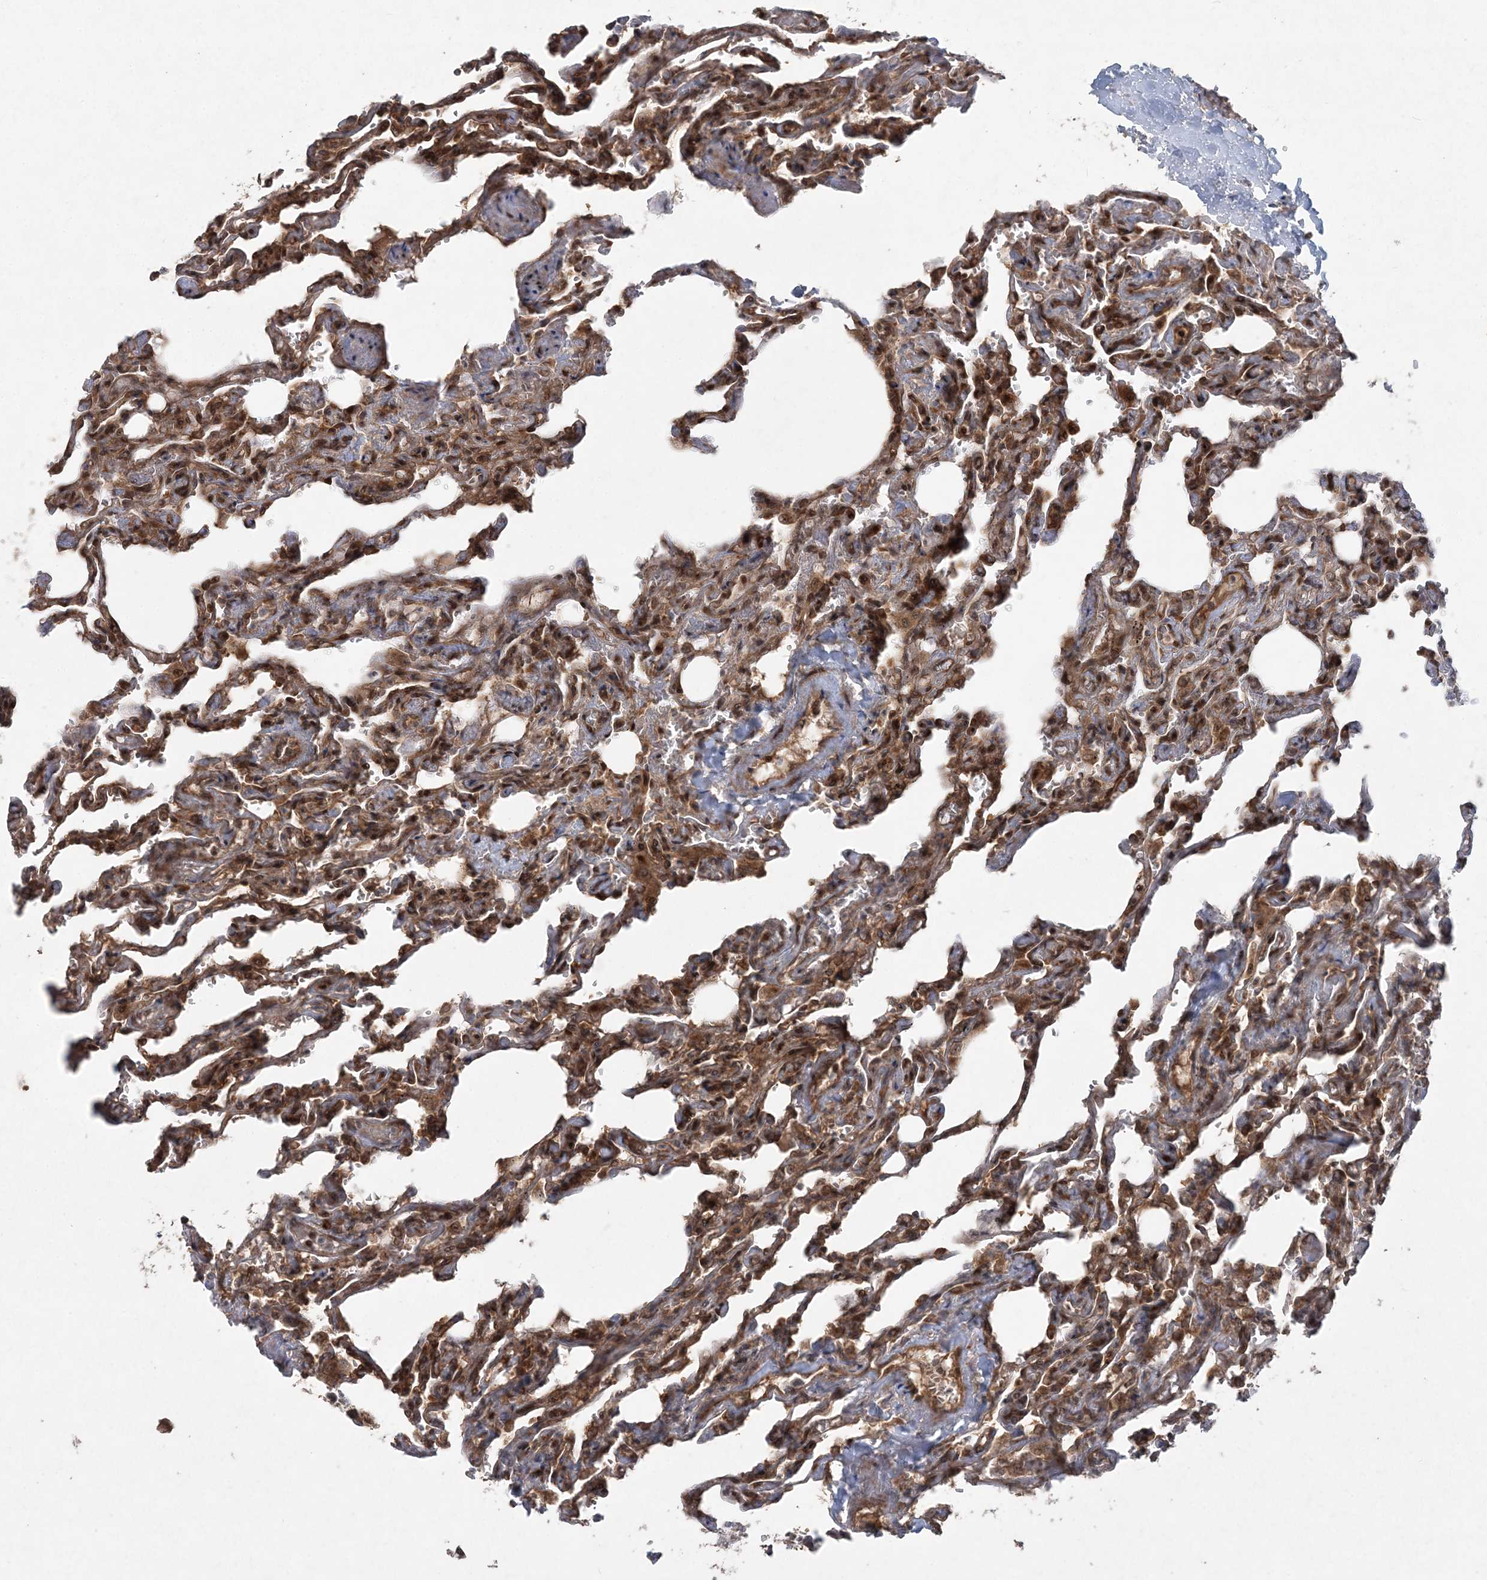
{"staining": {"intensity": "strong", "quantity": "25%-75%", "location": "cytoplasmic/membranous,nuclear"}, "tissue": "lung", "cell_type": "Alveolar cells", "image_type": "normal", "snomed": [{"axis": "morphology", "description": "Normal tissue, NOS"}, {"axis": "topography", "description": "Lung"}], "caption": "Immunohistochemistry (IHC) image of normal human lung stained for a protein (brown), which shows high levels of strong cytoplasmic/membranous,nuclear expression in approximately 25%-75% of alveolar cells.", "gene": "SERINC1", "patient": {"sex": "male", "age": 21}}